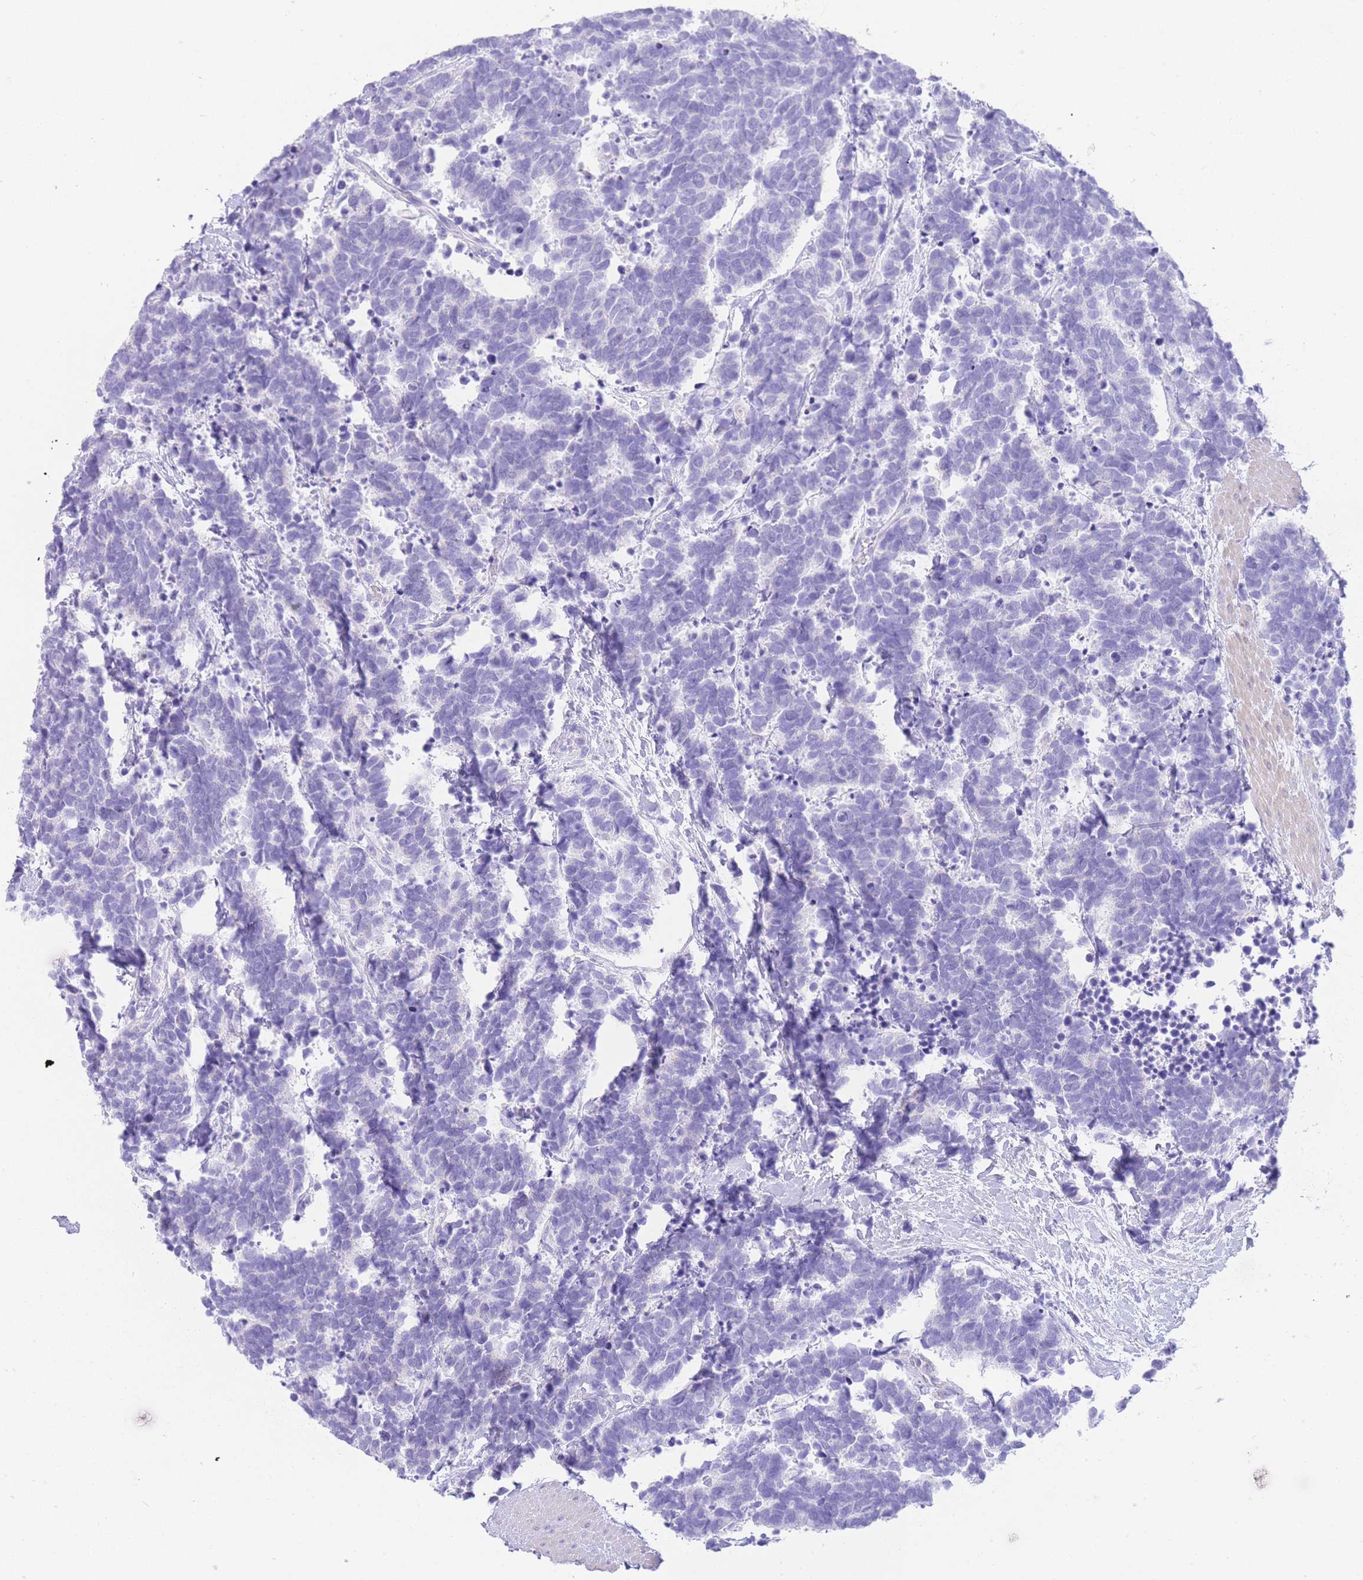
{"staining": {"intensity": "negative", "quantity": "none", "location": "none"}, "tissue": "carcinoid", "cell_type": "Tumor cells", "image_type": "cancer", "snomed": [{"axis": "morphology", "description": "Carcinoma, NOS"}, {"axis": "morphology", "description": "Carcinoid, malignant, NOS"}, {"axis": "topography", "description": "Prostate"}], "caption": "An image of human malignant carcinoid is negative for staining in tumor cells.", "gene": "ACSM4", "patient": {"sex": "male", "age": 57}}